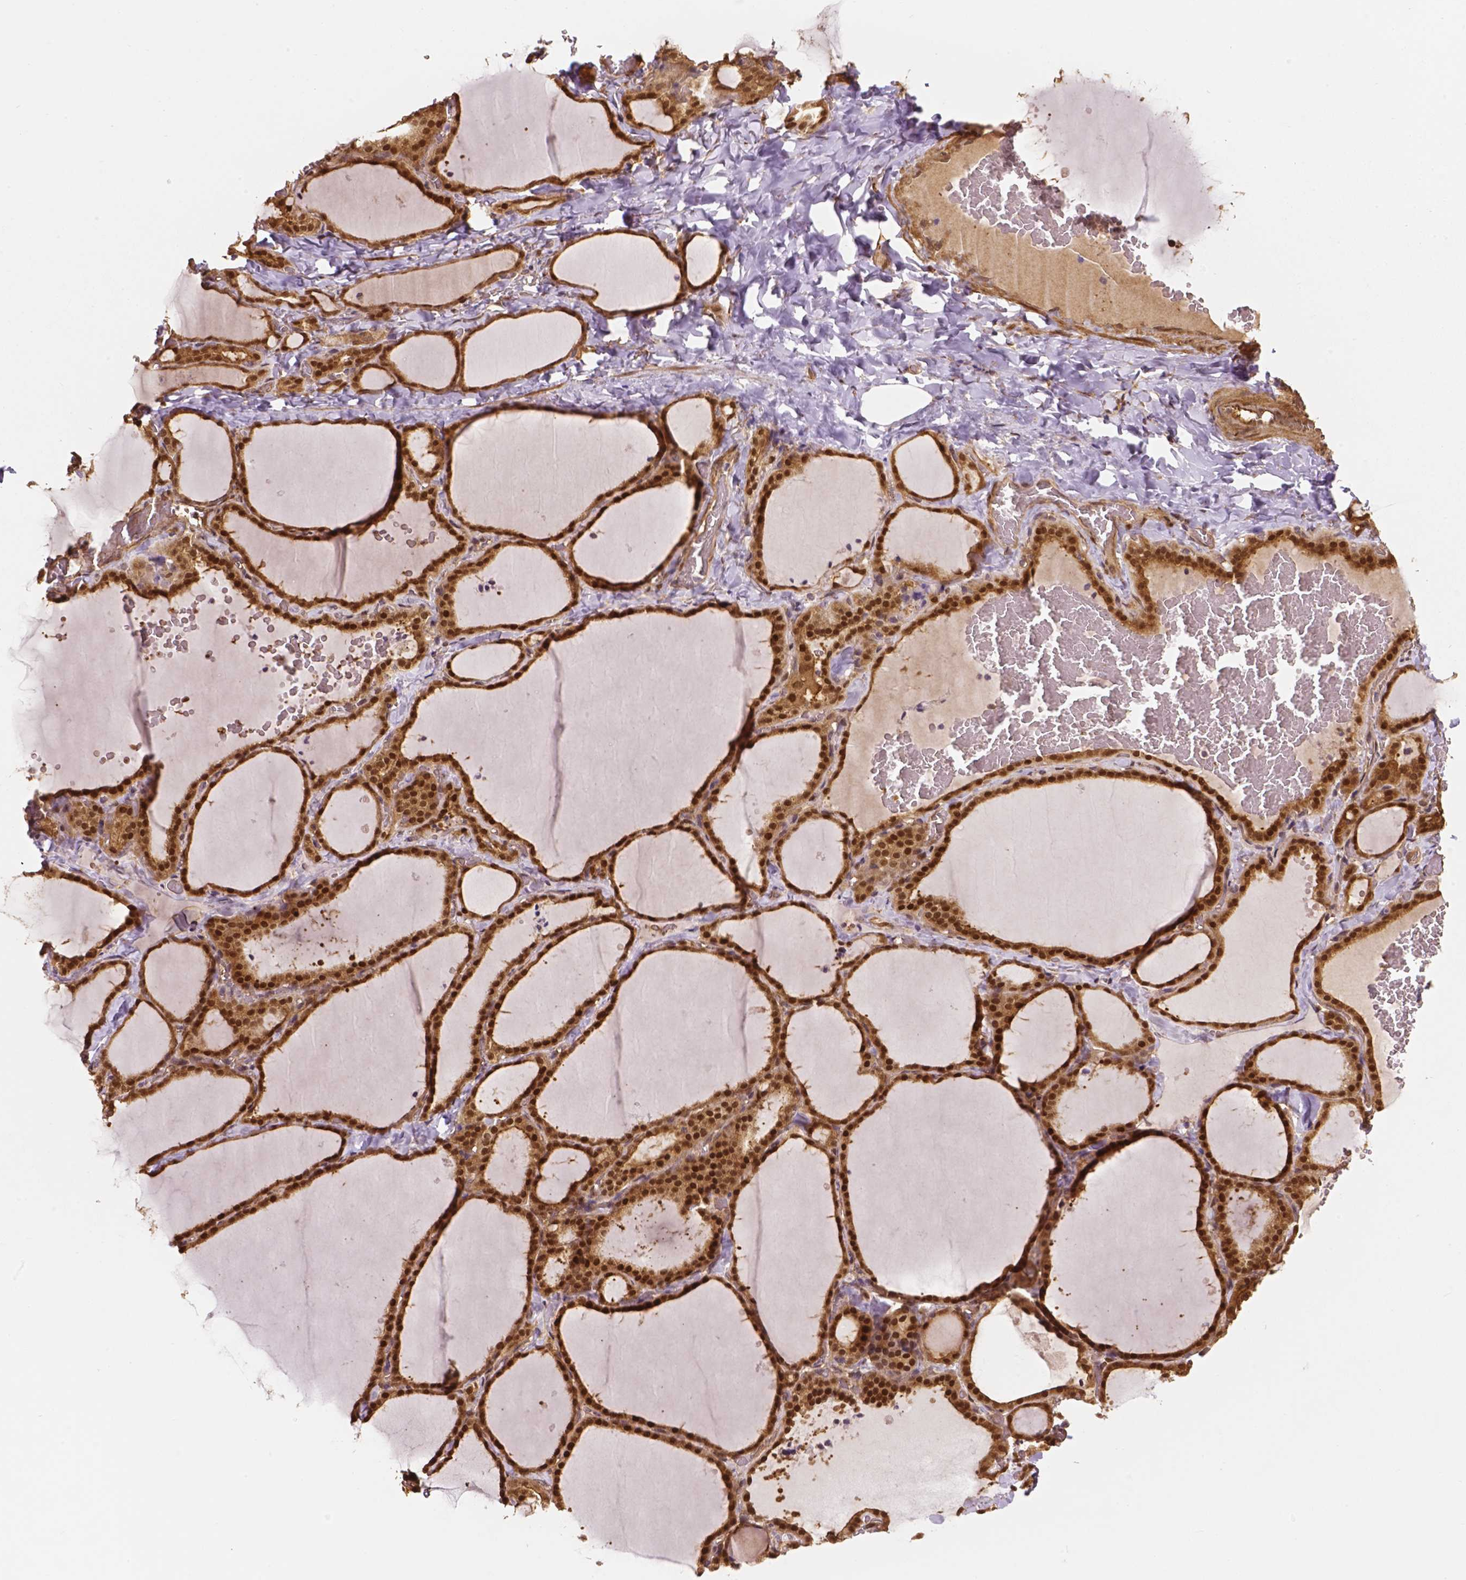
{"staining": {"intensity": "strong", "quantity": ">75%", "location": "cytoplasmic/membranous,nuclear"}, "tissue": "thyroid gland", "cell_type": "Glandular cells", "image_type": "normal", "snomed": [{"axis": "morphology", "description": "Normal tissue, NOS"}, {"axis": "topography", "description": "Thyroid gland"}], "caption": "Brown immunohistochemical staining in benign thyroid gland reveals strong cytoplasmic/membranous,nuclear positivity in approximately >75% of glandular cells. (Brightfield microscopy of DAB IHC at high magnification).", "gene": "YAP1", "patient": {"sex": "female", "age": 22}}